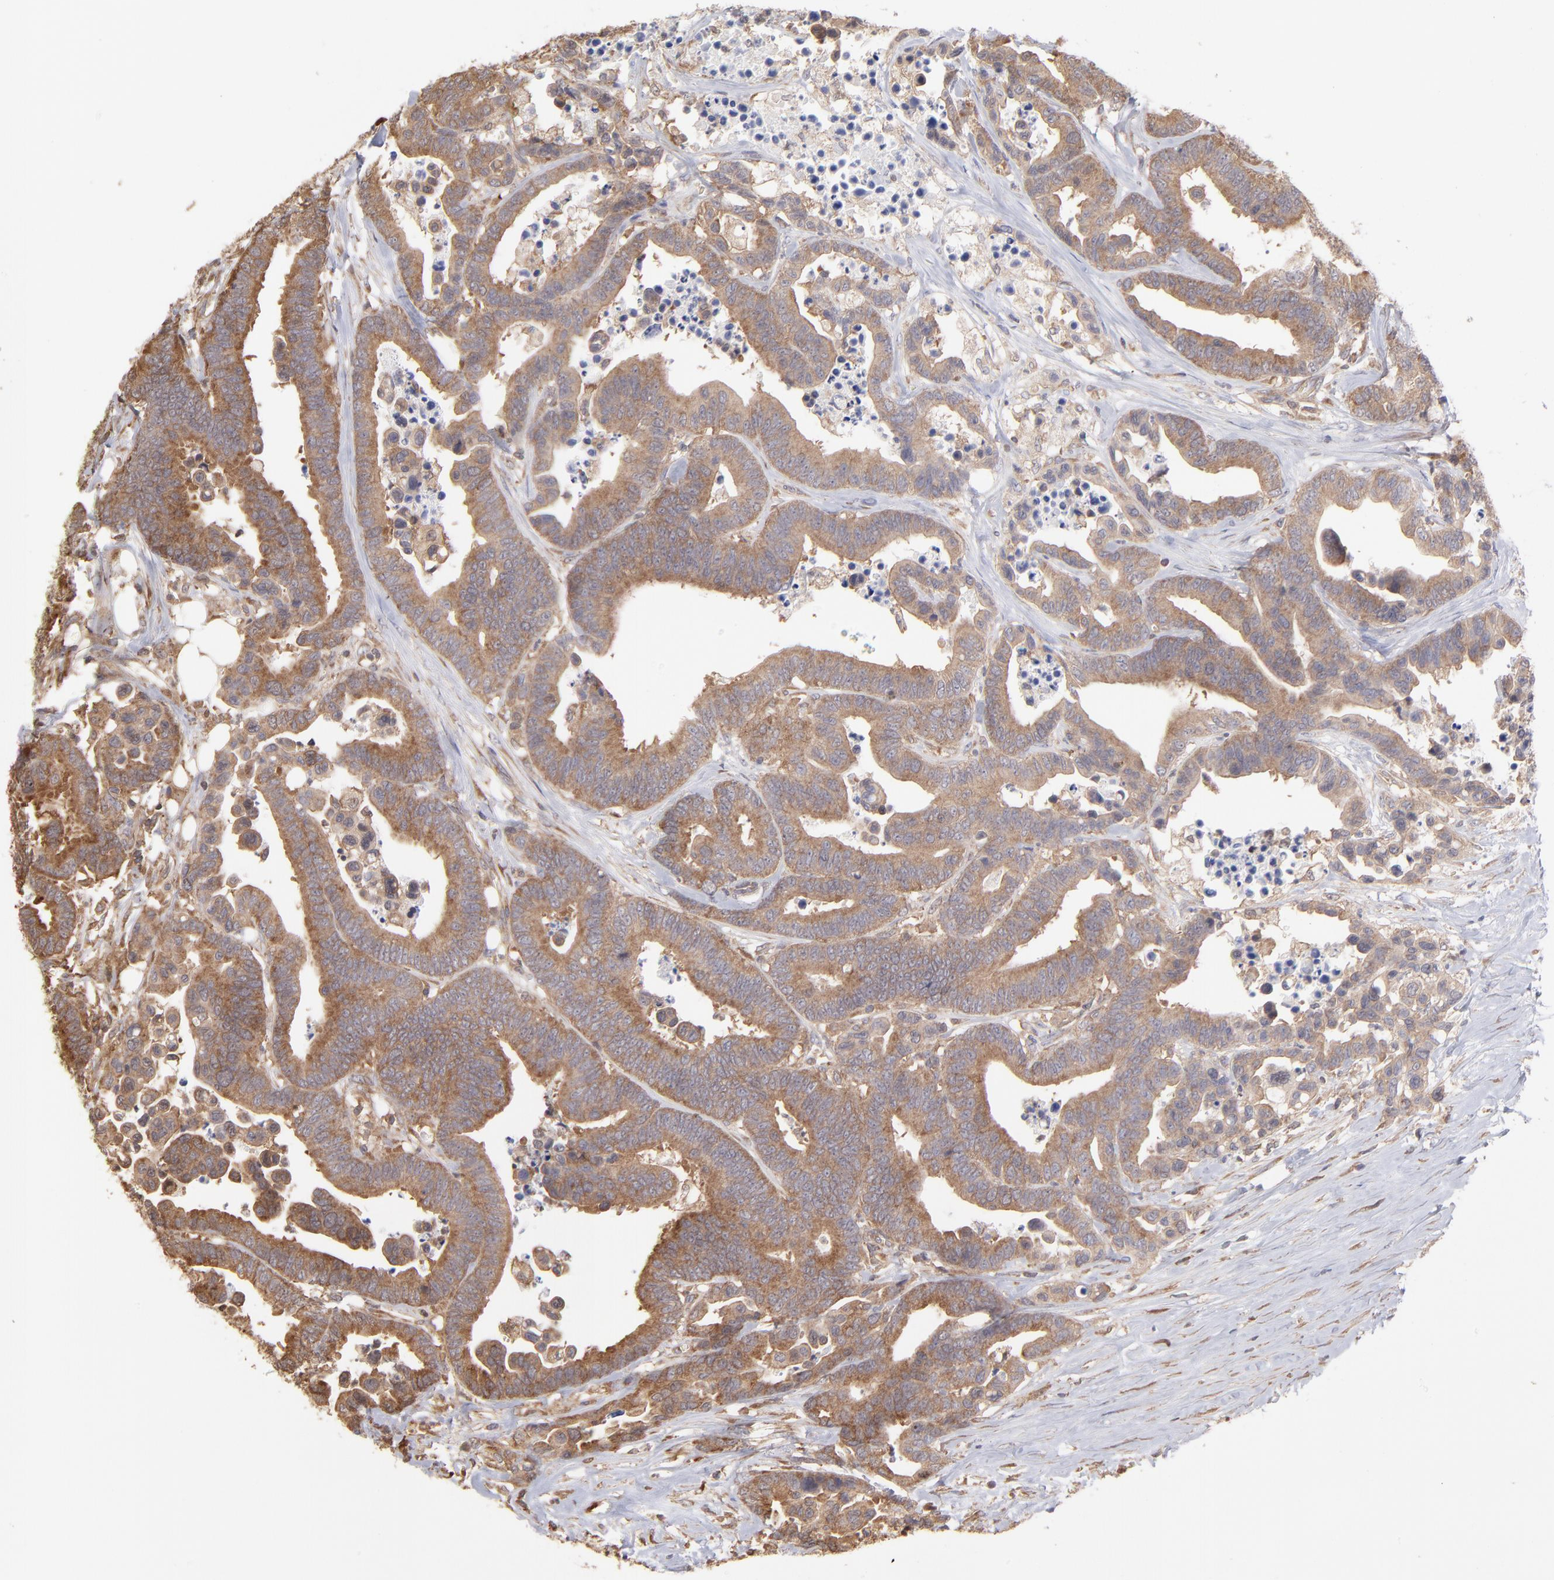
{"staining": {"intensity": "moderate", "quantity": ">75%", "location": "cytoplasmic/membranous"}, "tissue": "colorectal cancer", "cell_type": "Tumor cells", "image_type": "cancer", "snomed": [{"axis": "morphology", "description": "Adenocarcinoma, NOS"}, {"axis": "topography", "description": "Colon"}], "caption": "Adenocarcinoma (colorectal) was stained to show a protein in brown. There is medium levels of moderate cytoplasmic/membranous staining in approximately >75% of tumor cells.", "gene": "MAPRE1", "patient": {"sex": "male", "age": 82}}